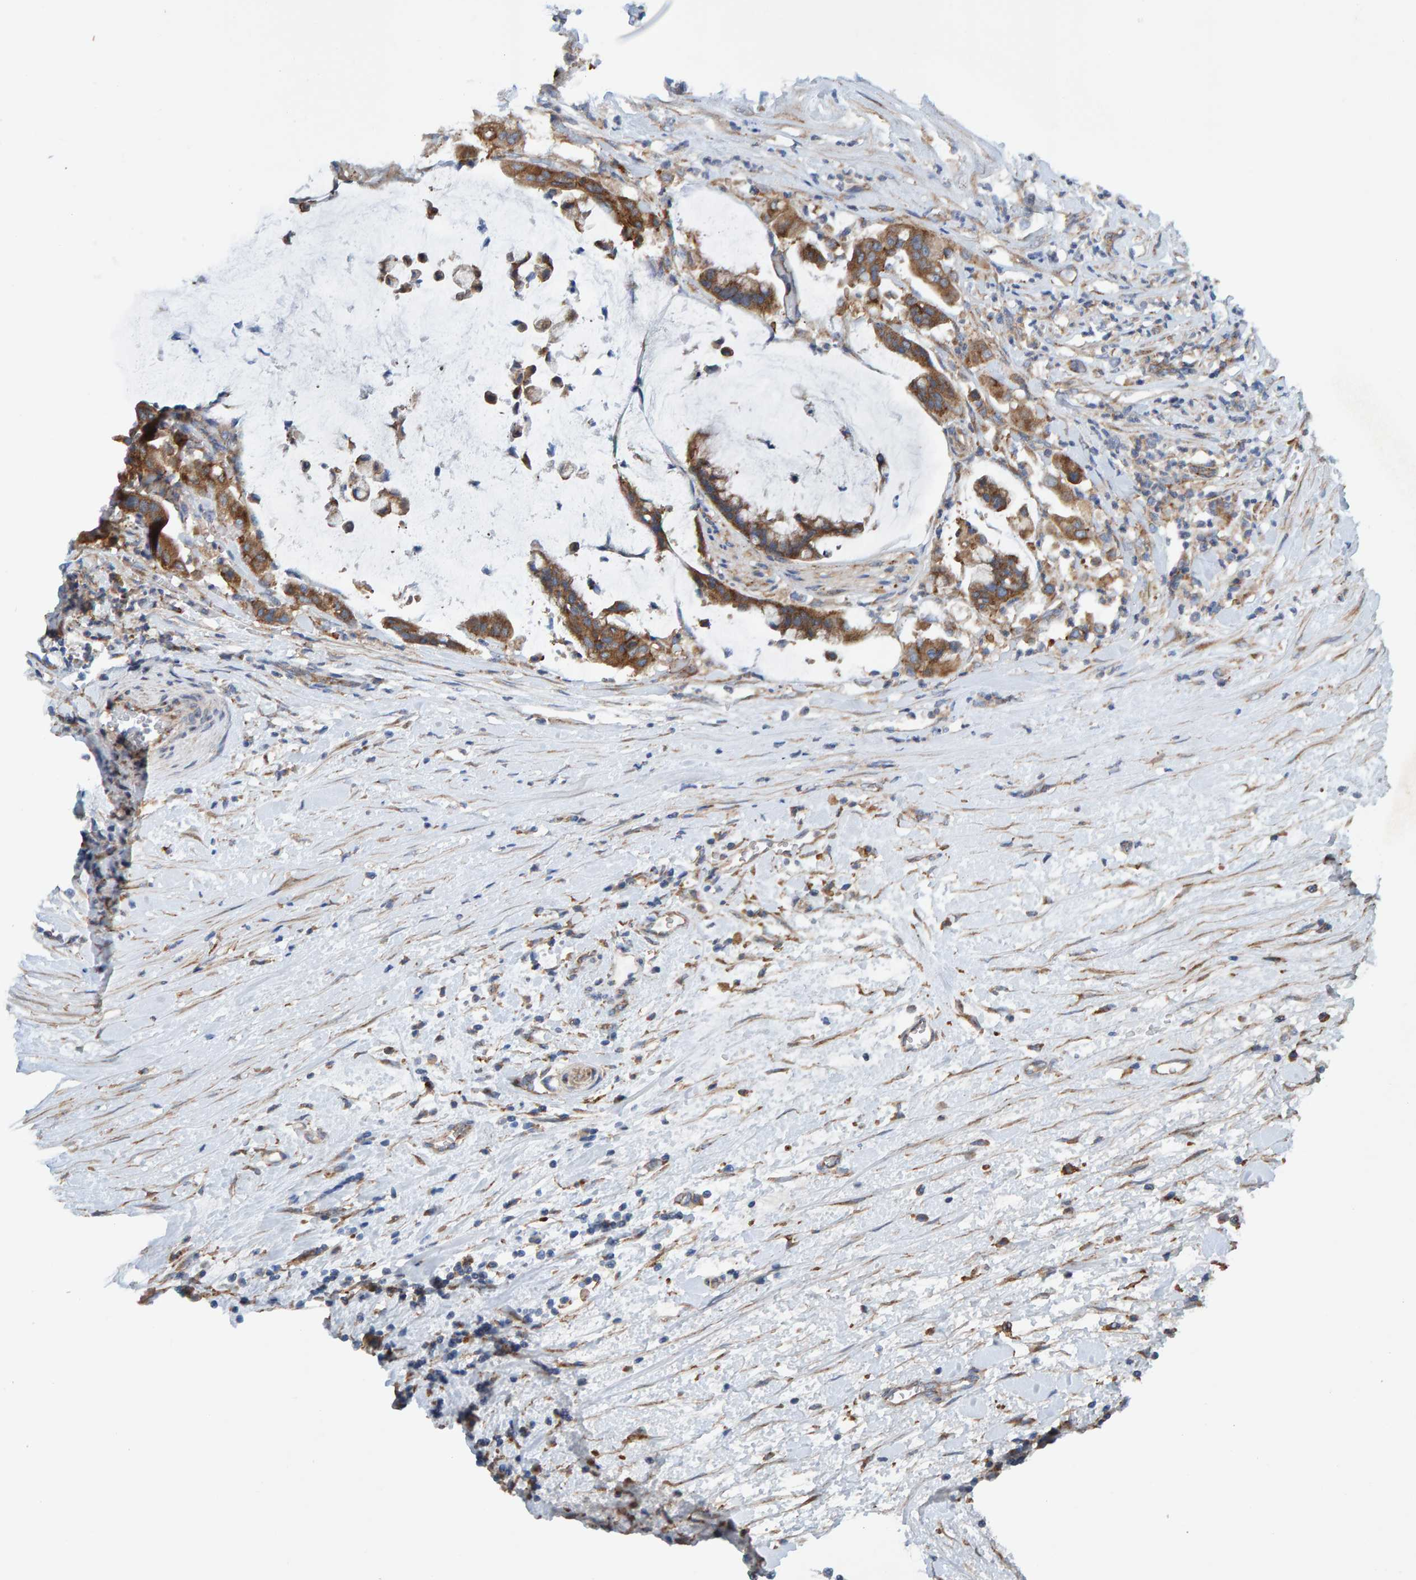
{"staining": {"intensity": "strong", "quantity": ">75%", "location": "cytoplasmic/membranous"}, "tissue": "pancreatic cancer", "cell_type": "Tumor cells", "image_type": "cancer", "snomed": [{"axis": "morphology", "description": "Adenocarcinoma, NOS"}, {"axis": "topography", "description": "Pancreas"}], "caption": "Approximately >75% of tumor cells in pancreatic adenocarcinoma show strong cytoplasmic/membranous protein staining as visualized by brown immunohistochemical staining.", "gene": "MKLN1", "patient": {"sex": "male", "age": 41}}